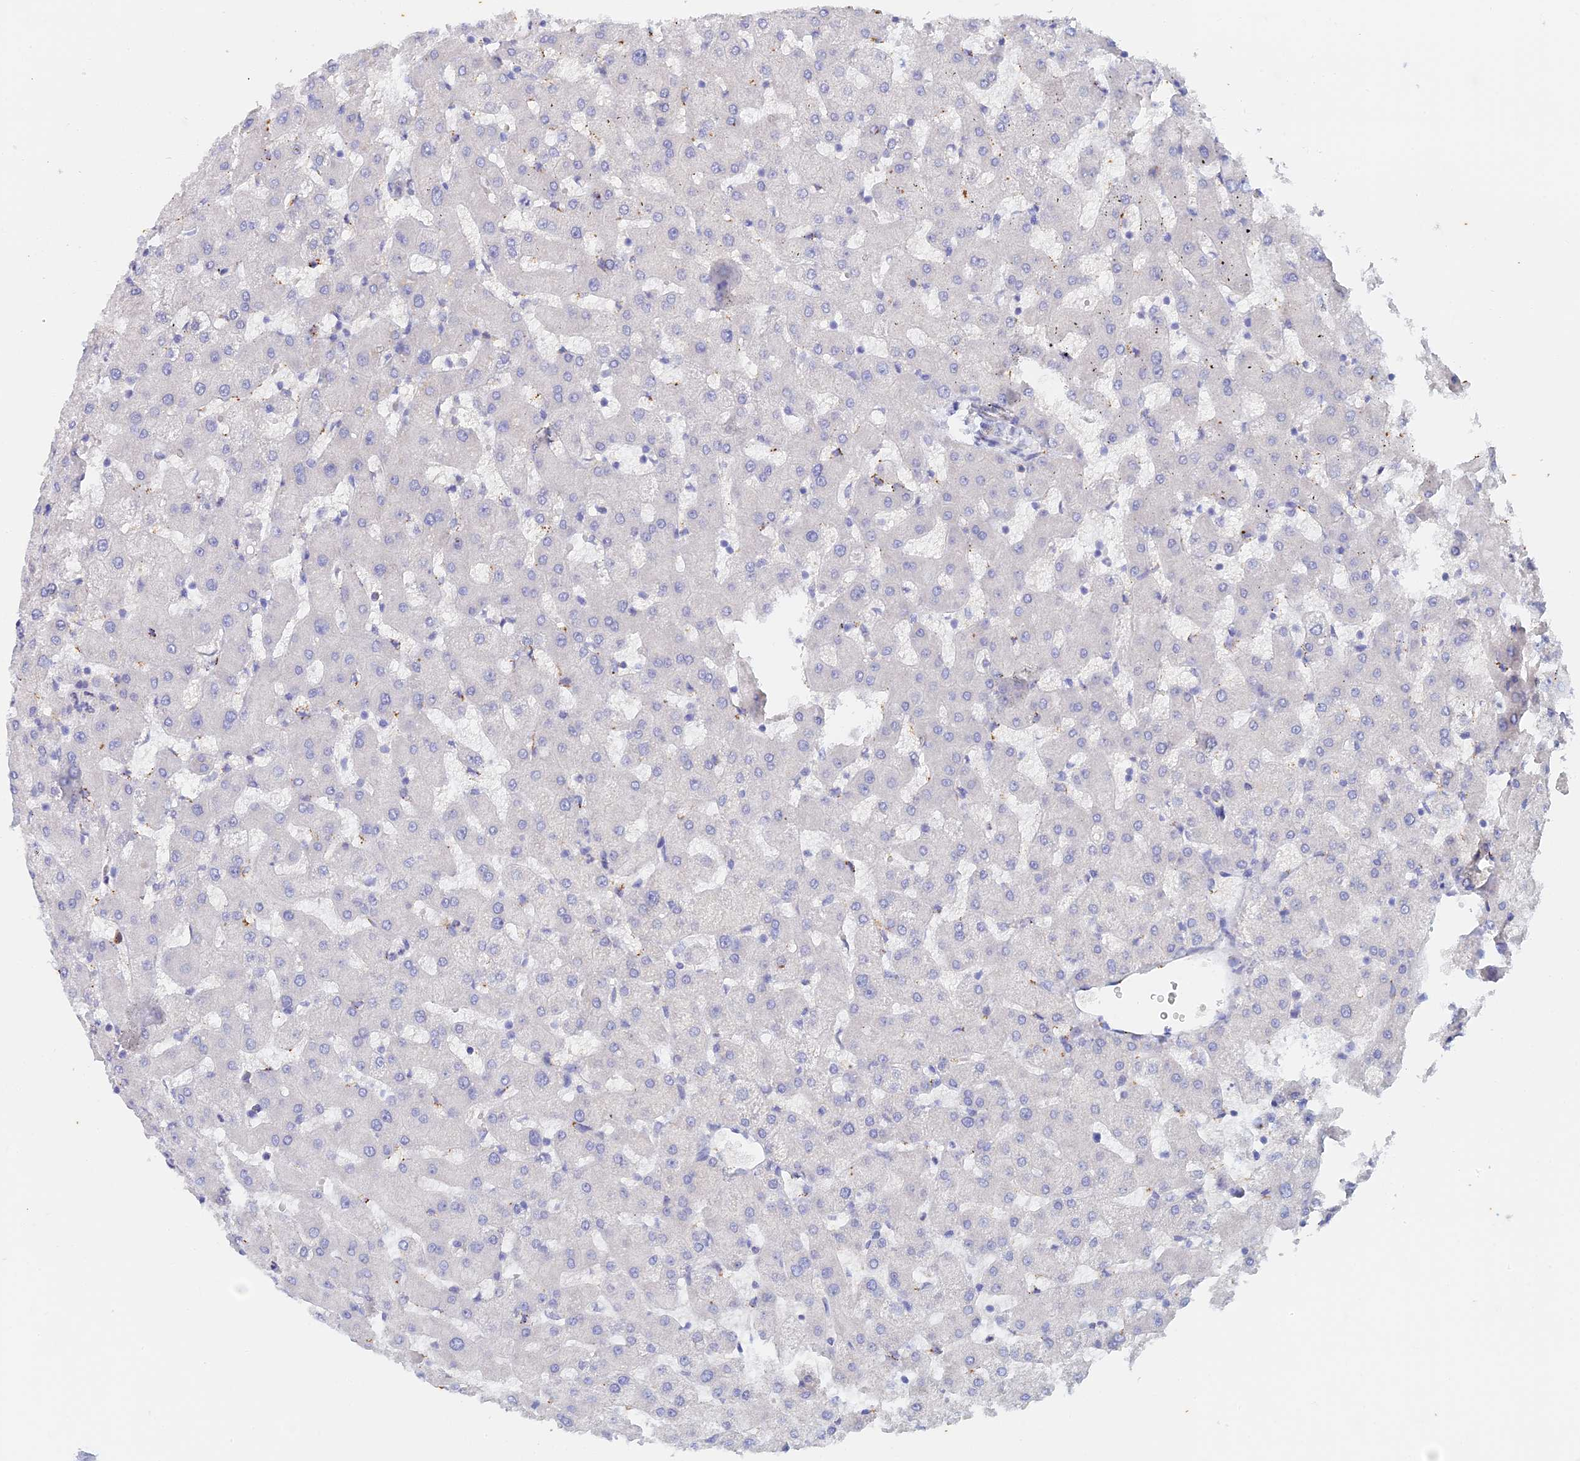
{"staining": {"intensity": "negative", "quantity": "none", "location": "none"}, "tissue": "liver", "cell_type": "Cholangiocytes", "image_type": "normal", "snomed": [{"axis": "morphology", "description": "Normal tissue, NOS"}, {"axis": "topography", "description": "Liver"}], "caption": "Immunohistochemistry photomicrograph of unremarkable human liver stained for a protein (brown), which demonstrates no positivity in cholangiocytes.", "gene": "SLC24A3", "patient": {"sex": "female", "age": 63}}